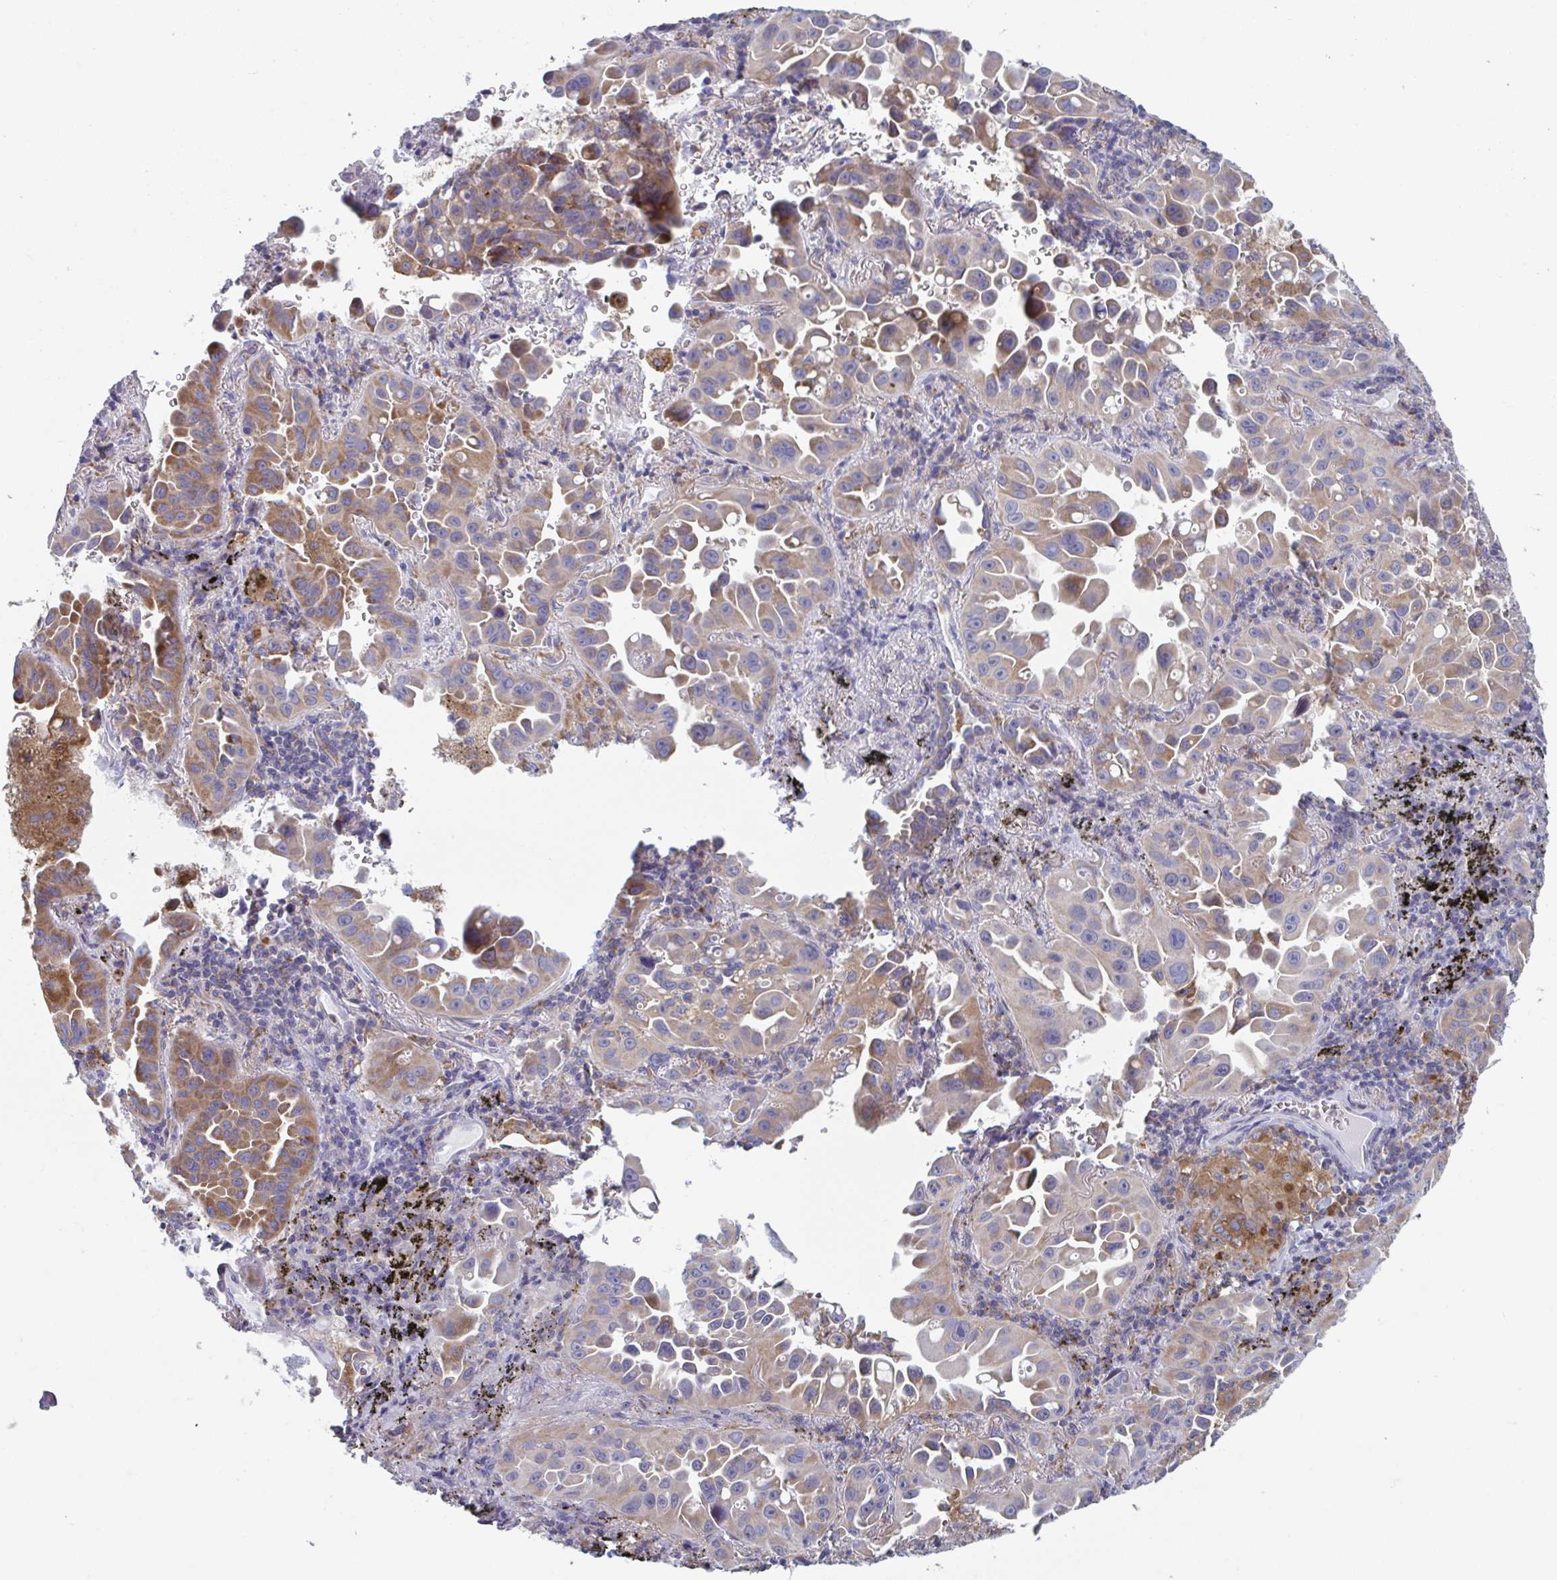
{"staining": {"intensity": "moderate", "quantity": "25%-75%", "location": "cytoplasmic/membranous"}, "tissue": "lung cancer", "cell_type": "Tumor cells", "image_type": "cancer", "snomed": [{"axis": "morphology", "description": "Adenocarcinoma, NOS"}, {"axis": "topography", "description": "Lung"}], "caption": "High-magnification brightfield microscopy of lung cancer stained with DAB (brown) and counterstained with hematoxylin (blue). tumor cells exhibit moderate cytoplasmic/membranous positivity is seen in about25%-75% of cells.", "gene": "NIPSNAP1", "patient": {"sex": "male", "age": 68}}